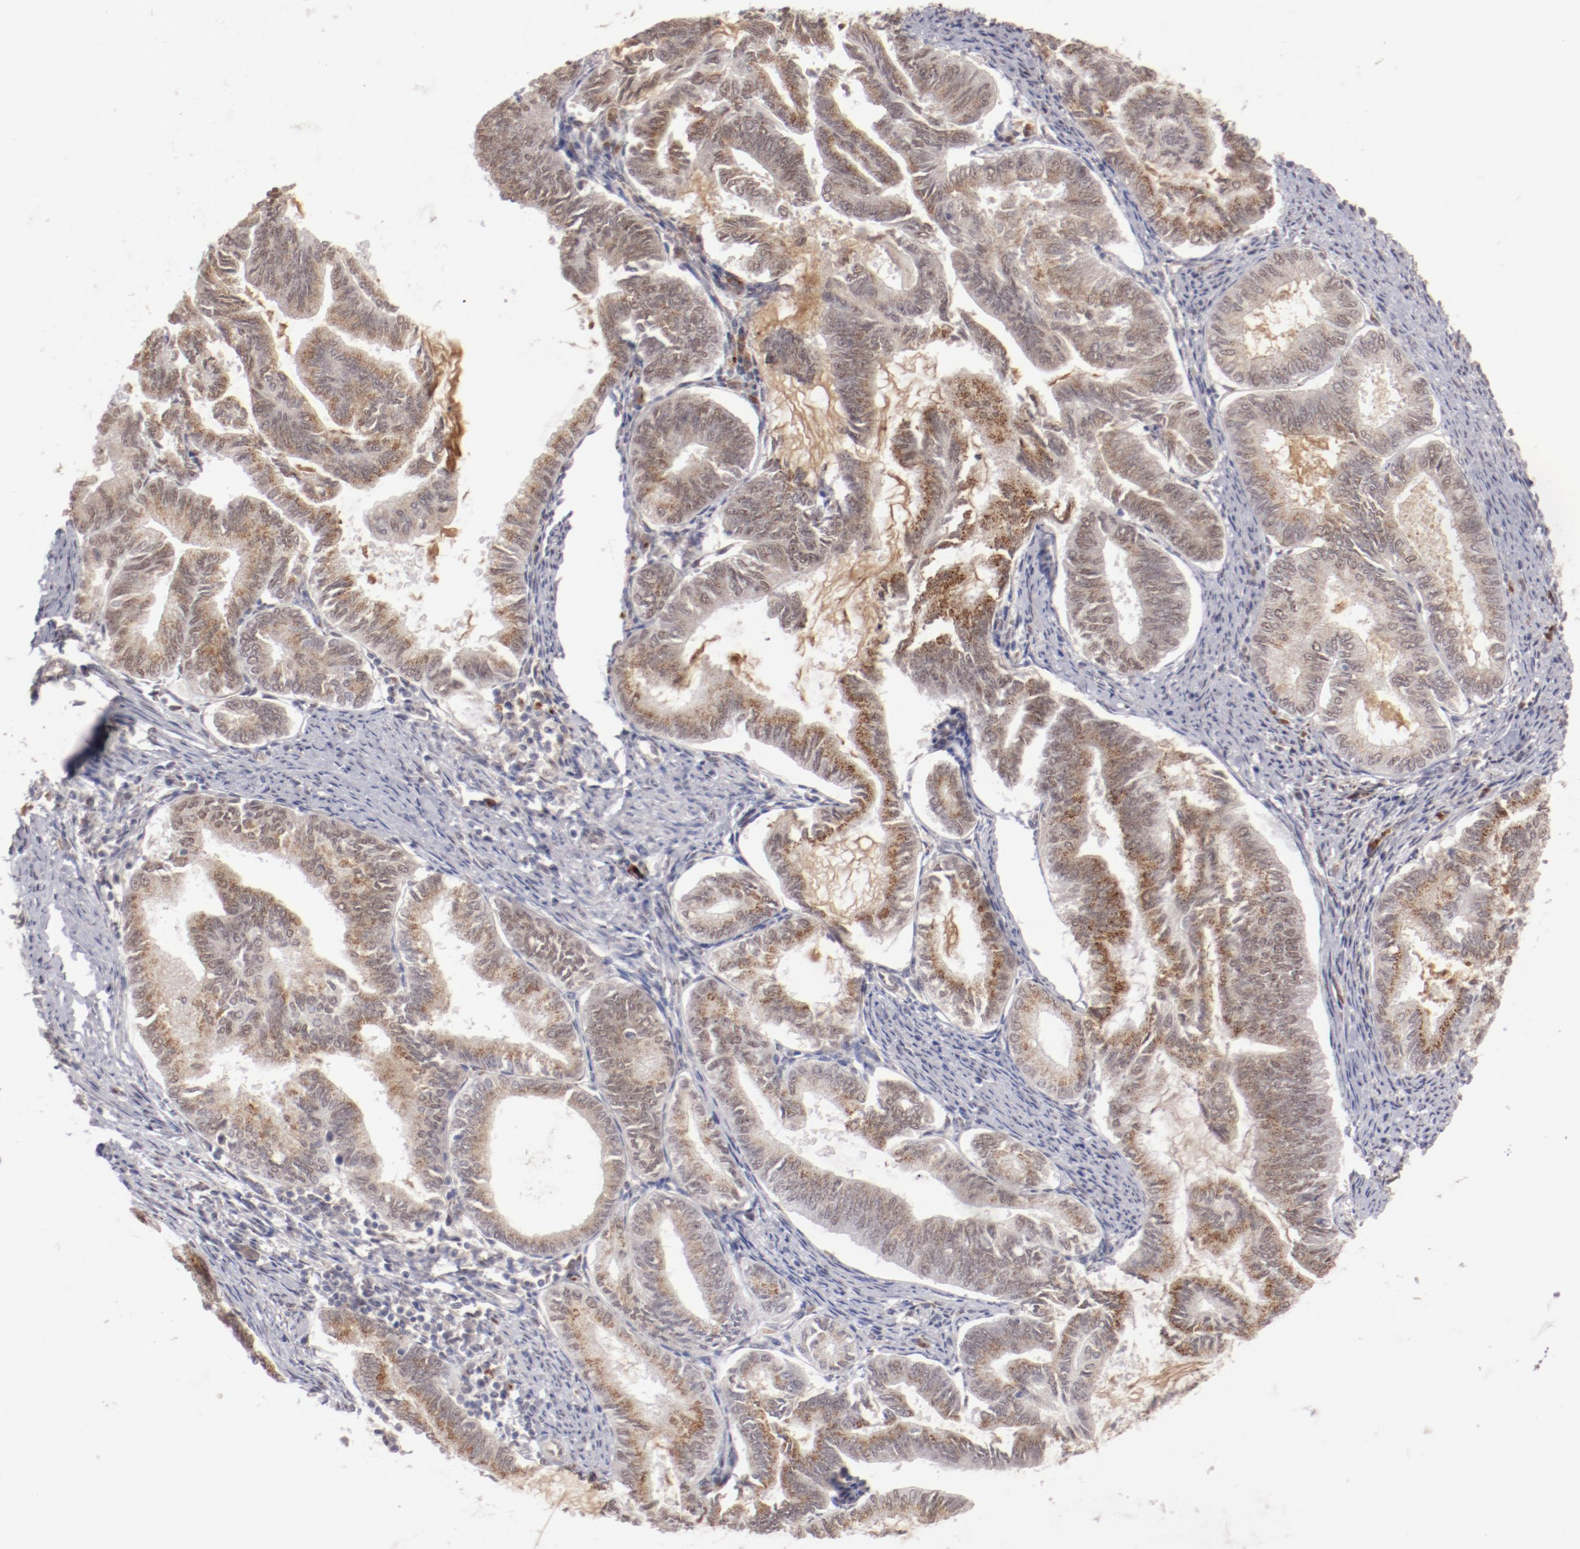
{"staining": {"intensity": "weak", "quantity": ">75%", "location": "cytoplasmic/membranous,nuclear"}, "tissue": "endometrial cancer", "cell_type": "Tumor cells", "image_type": "cancer", "snomed": [{"axis": "morphology", "description": "Adenocarcinoma, NOS"}, {"axis": "topography", "description": "Endometrium"}], "caption": "This image shows IHC staining of endometrial cancer (adenocarcinoma), with low weak cytoplasmic/membranous and nuclear staining in approximately >75% of tumor cells.", "gene": "NFE2", "patient": {"sex": "female", "age": 86}}